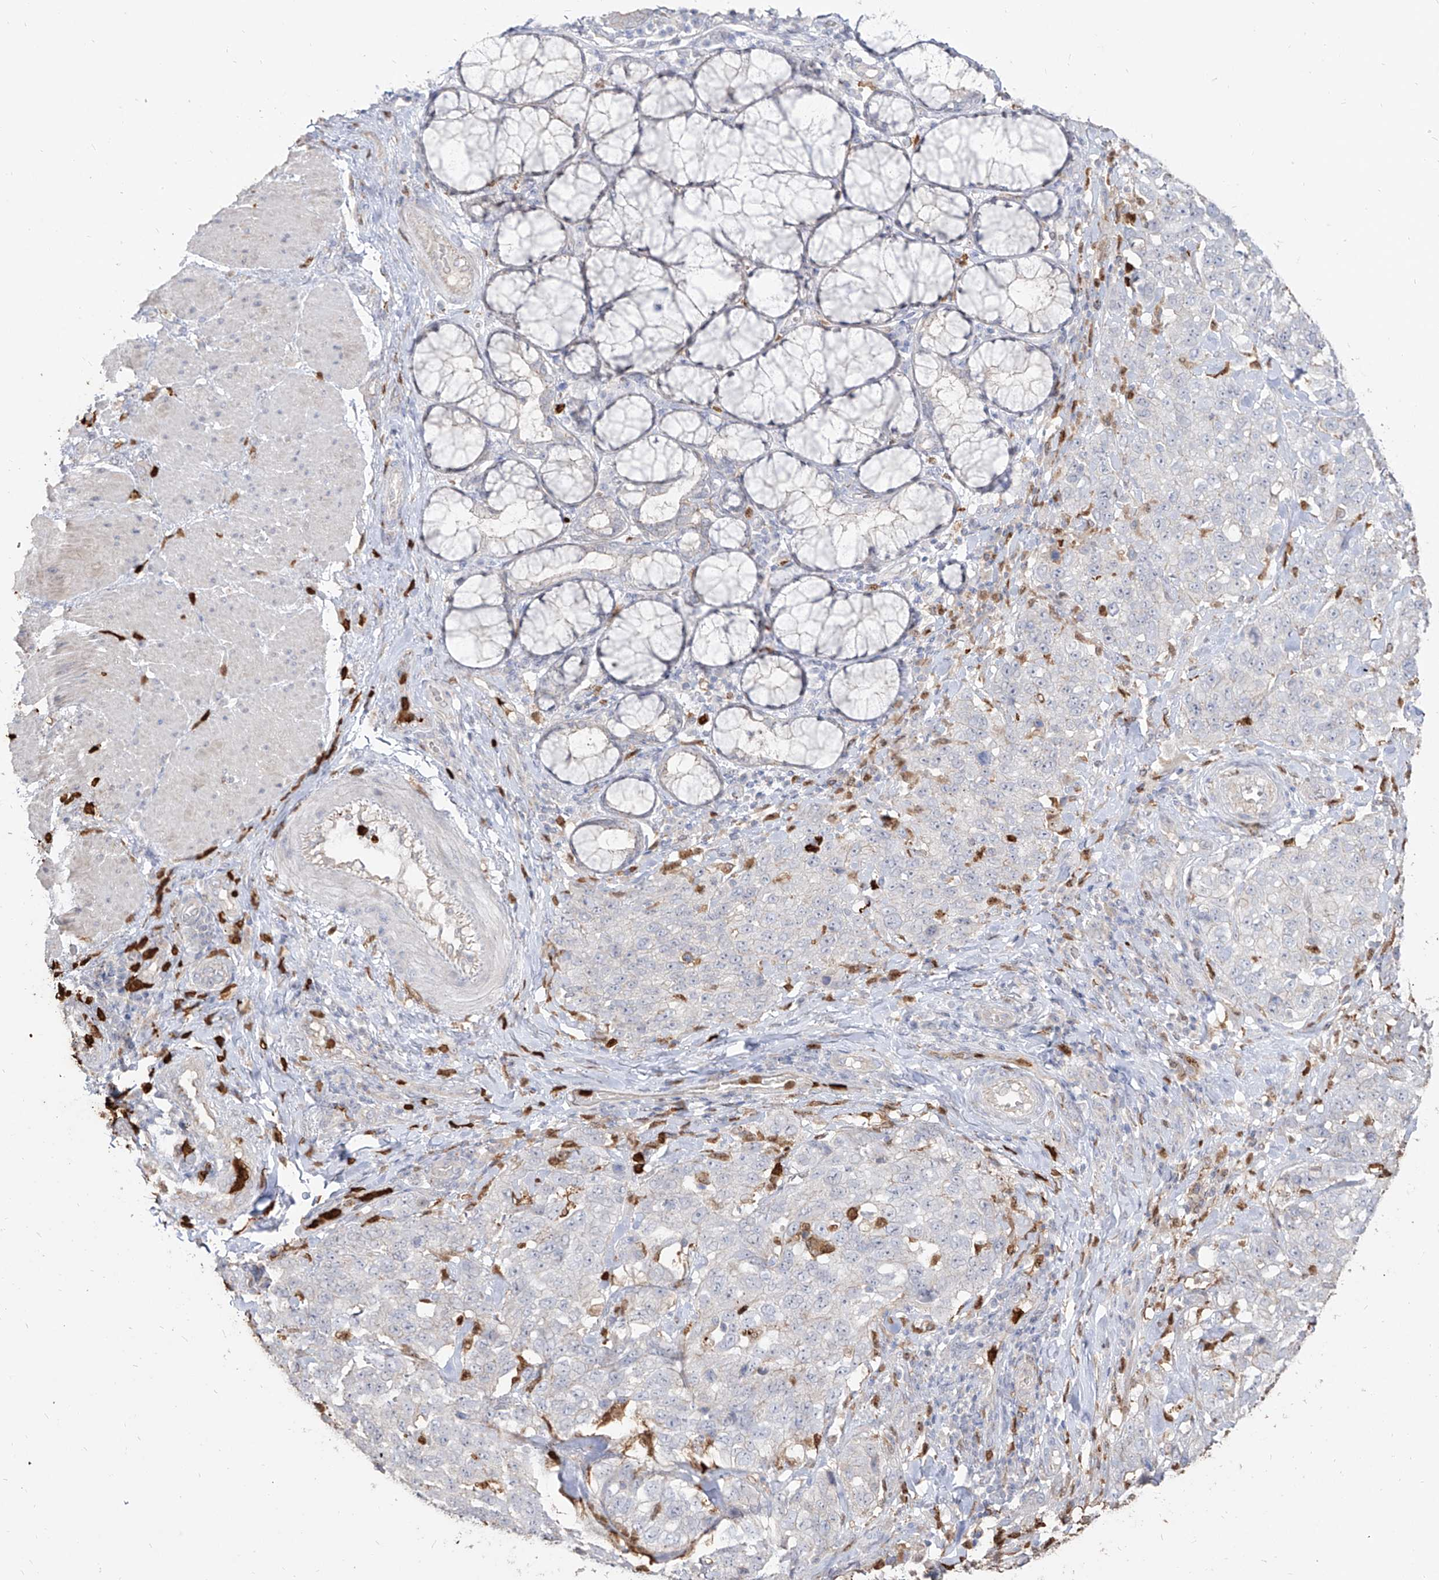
{"staining": {"intensity": "negative", "quantity": "none", "location": "none"}, "tissue": "stomach cancer", "cell_type": "Tumor cells", "image_type": "cancer", "snomed": [{"axis": "morphology", "description": "Adenocarcinoma, NOS"}, {"axis": "topography", "description": "Stomach"}], "caption": "An image of human stomach cancer (adenocarcinoma) is negative for staining in tumor cells.", "gene": "ZNF227", "patient": {"sex": "male", "age": 48}}